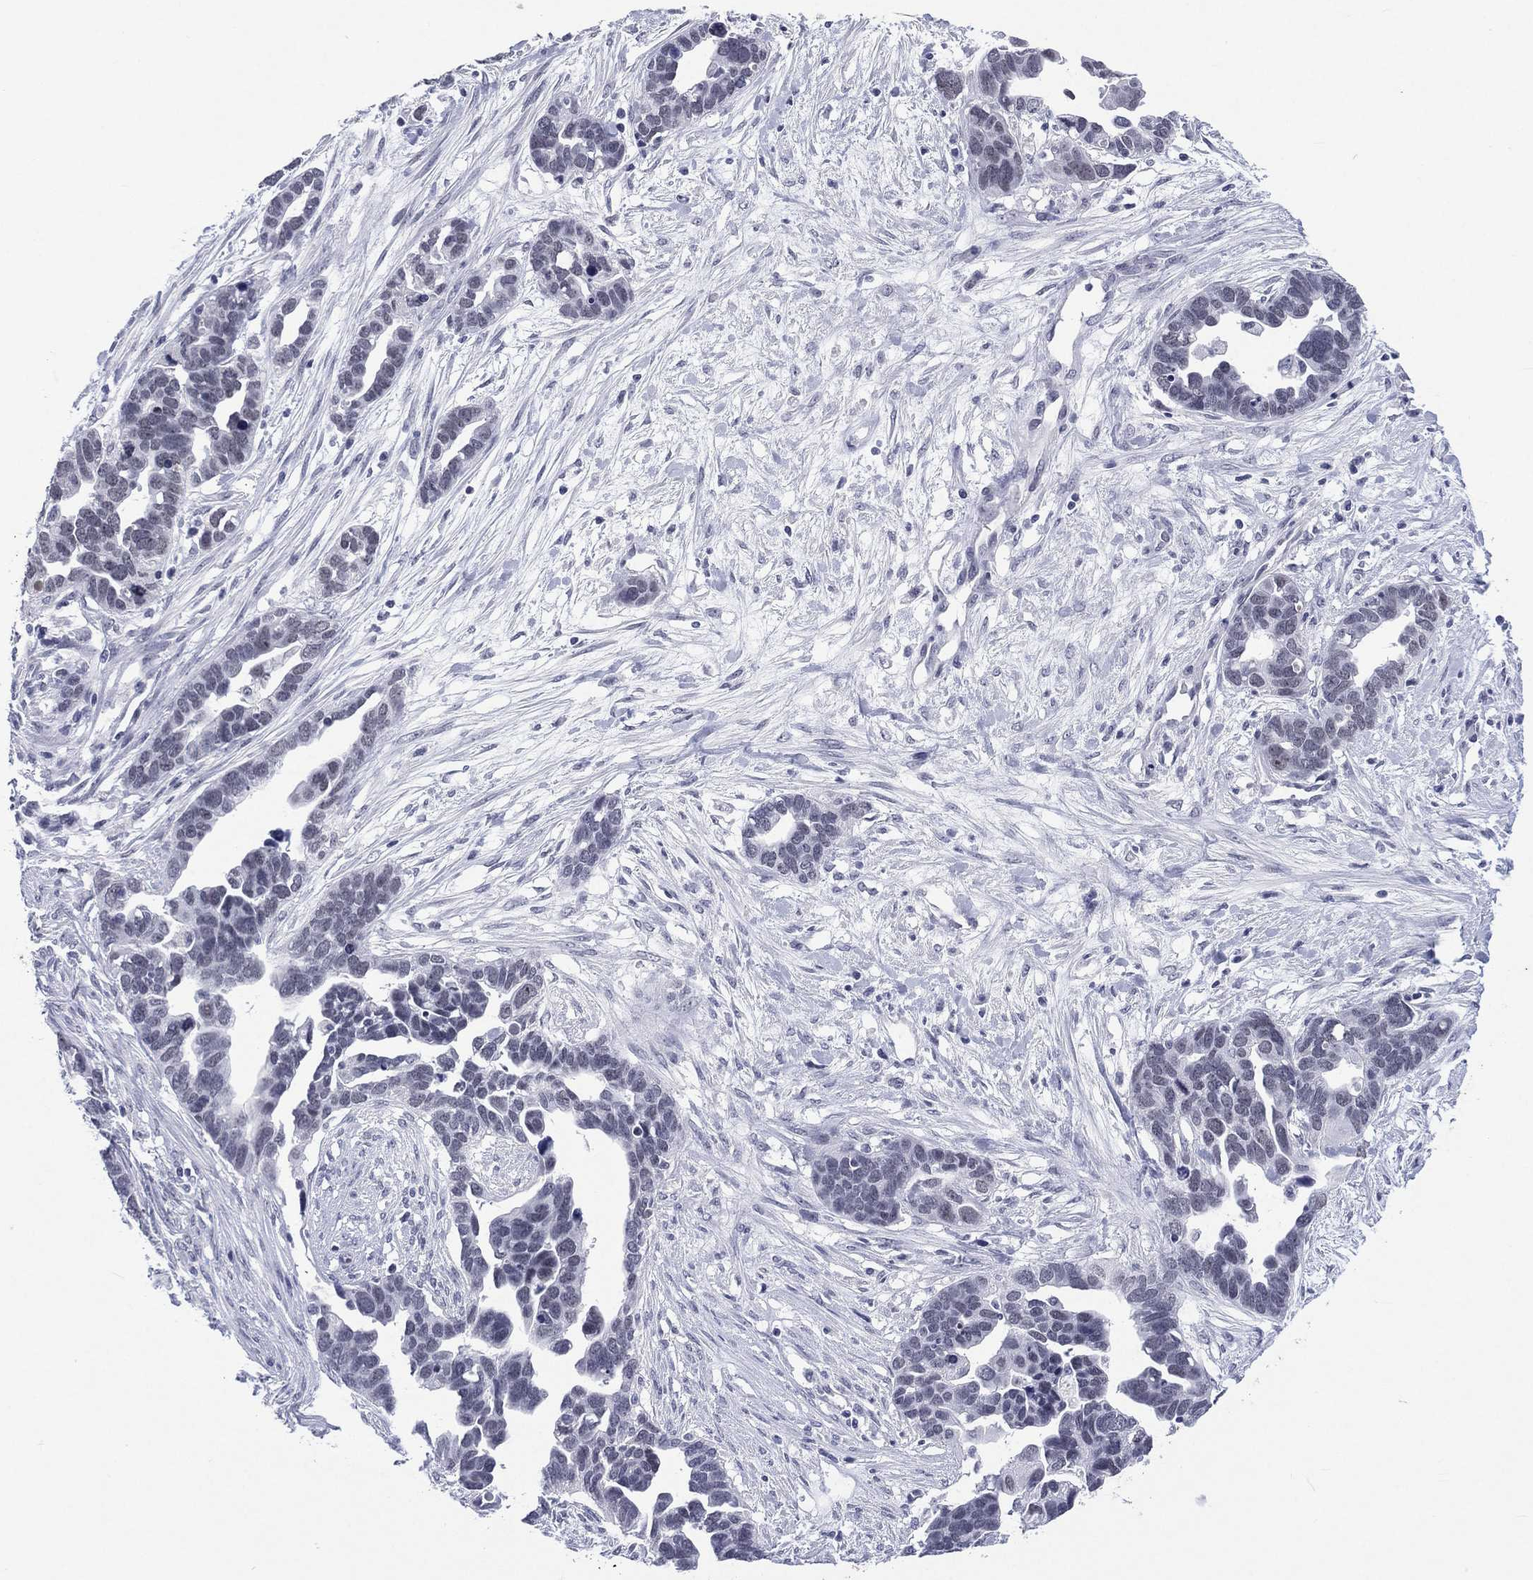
{"staining": {"intensity": "negative", "quantity": "none", "location": "none"}, "tissue": "ovarian cancer", "cell_type": "Tumor cells", "image_type": "cancer", "snomed": [{"axis": "morphology", "description": "Cystadenocarcinoma, serous, NOS"}, {"axis": "topography", "description": "Ovary"}], "caption": "High power microscopy photomicrograph of an IHC micrograph of serous cystadenocarcinoma (ovarian), revealing no significant expression in tumor cells.", "gene": "SSX1", "patient": {"sex": "female", "age": 54}}